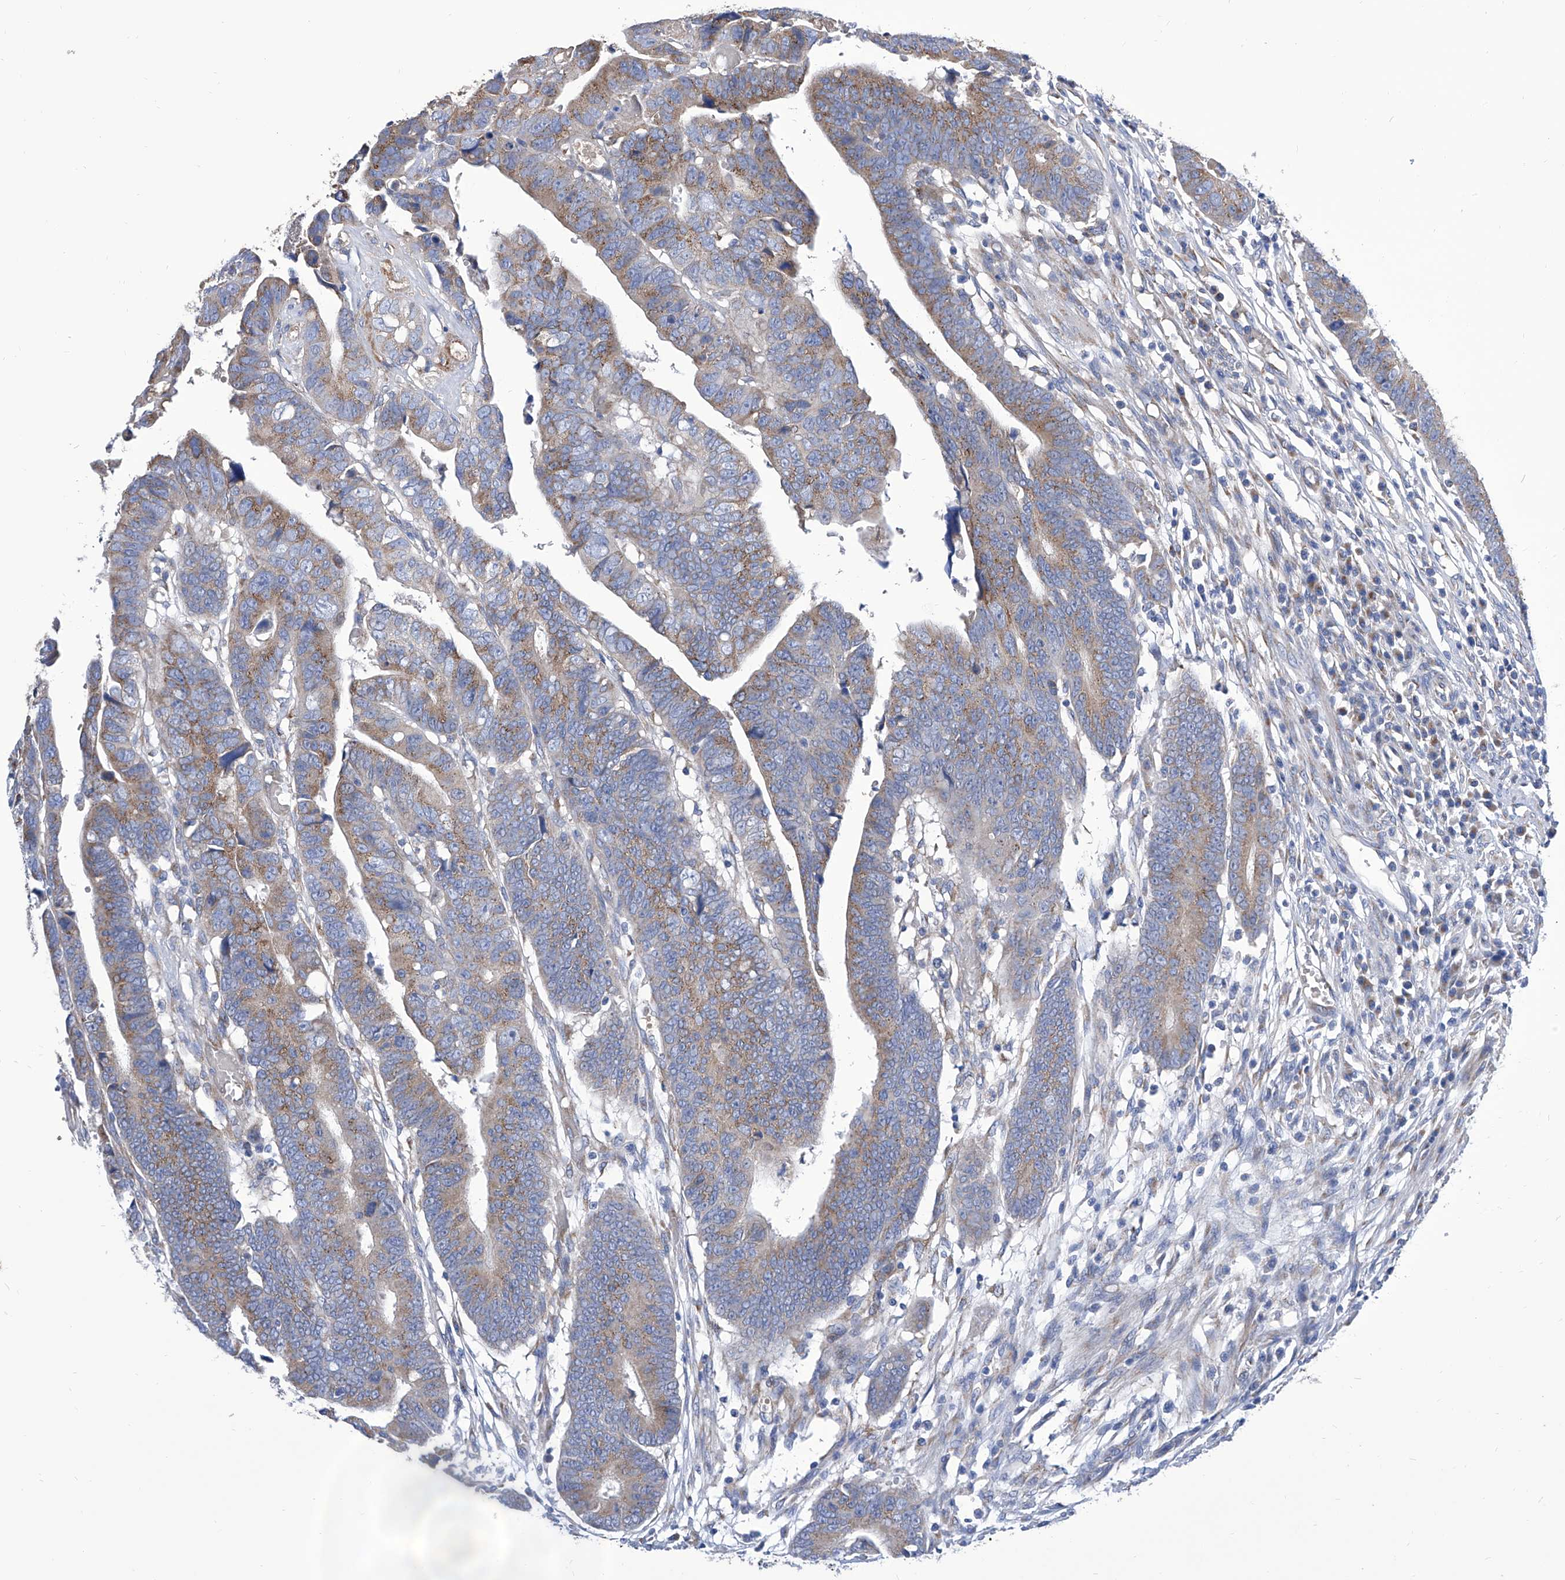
{"staining": {"intensity": "moderate", "quantity": "25%-75%", "location": "cytoplasmic/membranous"}, "tissue": "colorectal cancer", "cell_type": "Tumor cells", "image_type": "cancer", "snomed": [{"axis": "morphology", "description": "Adenocarcinoma, NOS"}, {"axis": "topography", "description": "Rectum"}], "caption": "Immunohistochemistry (DAB (3,3'-diaminobenzidine)) staining of human colorectal cancer demonstrates moderate cytoplasmic/membranous protein expression in approximately 25%-75% of tumor cells. (IHC, brightfield microscopy, high magnification).", "gene": "TJAP1", "patient": {"sex": "female", "age": 65}}